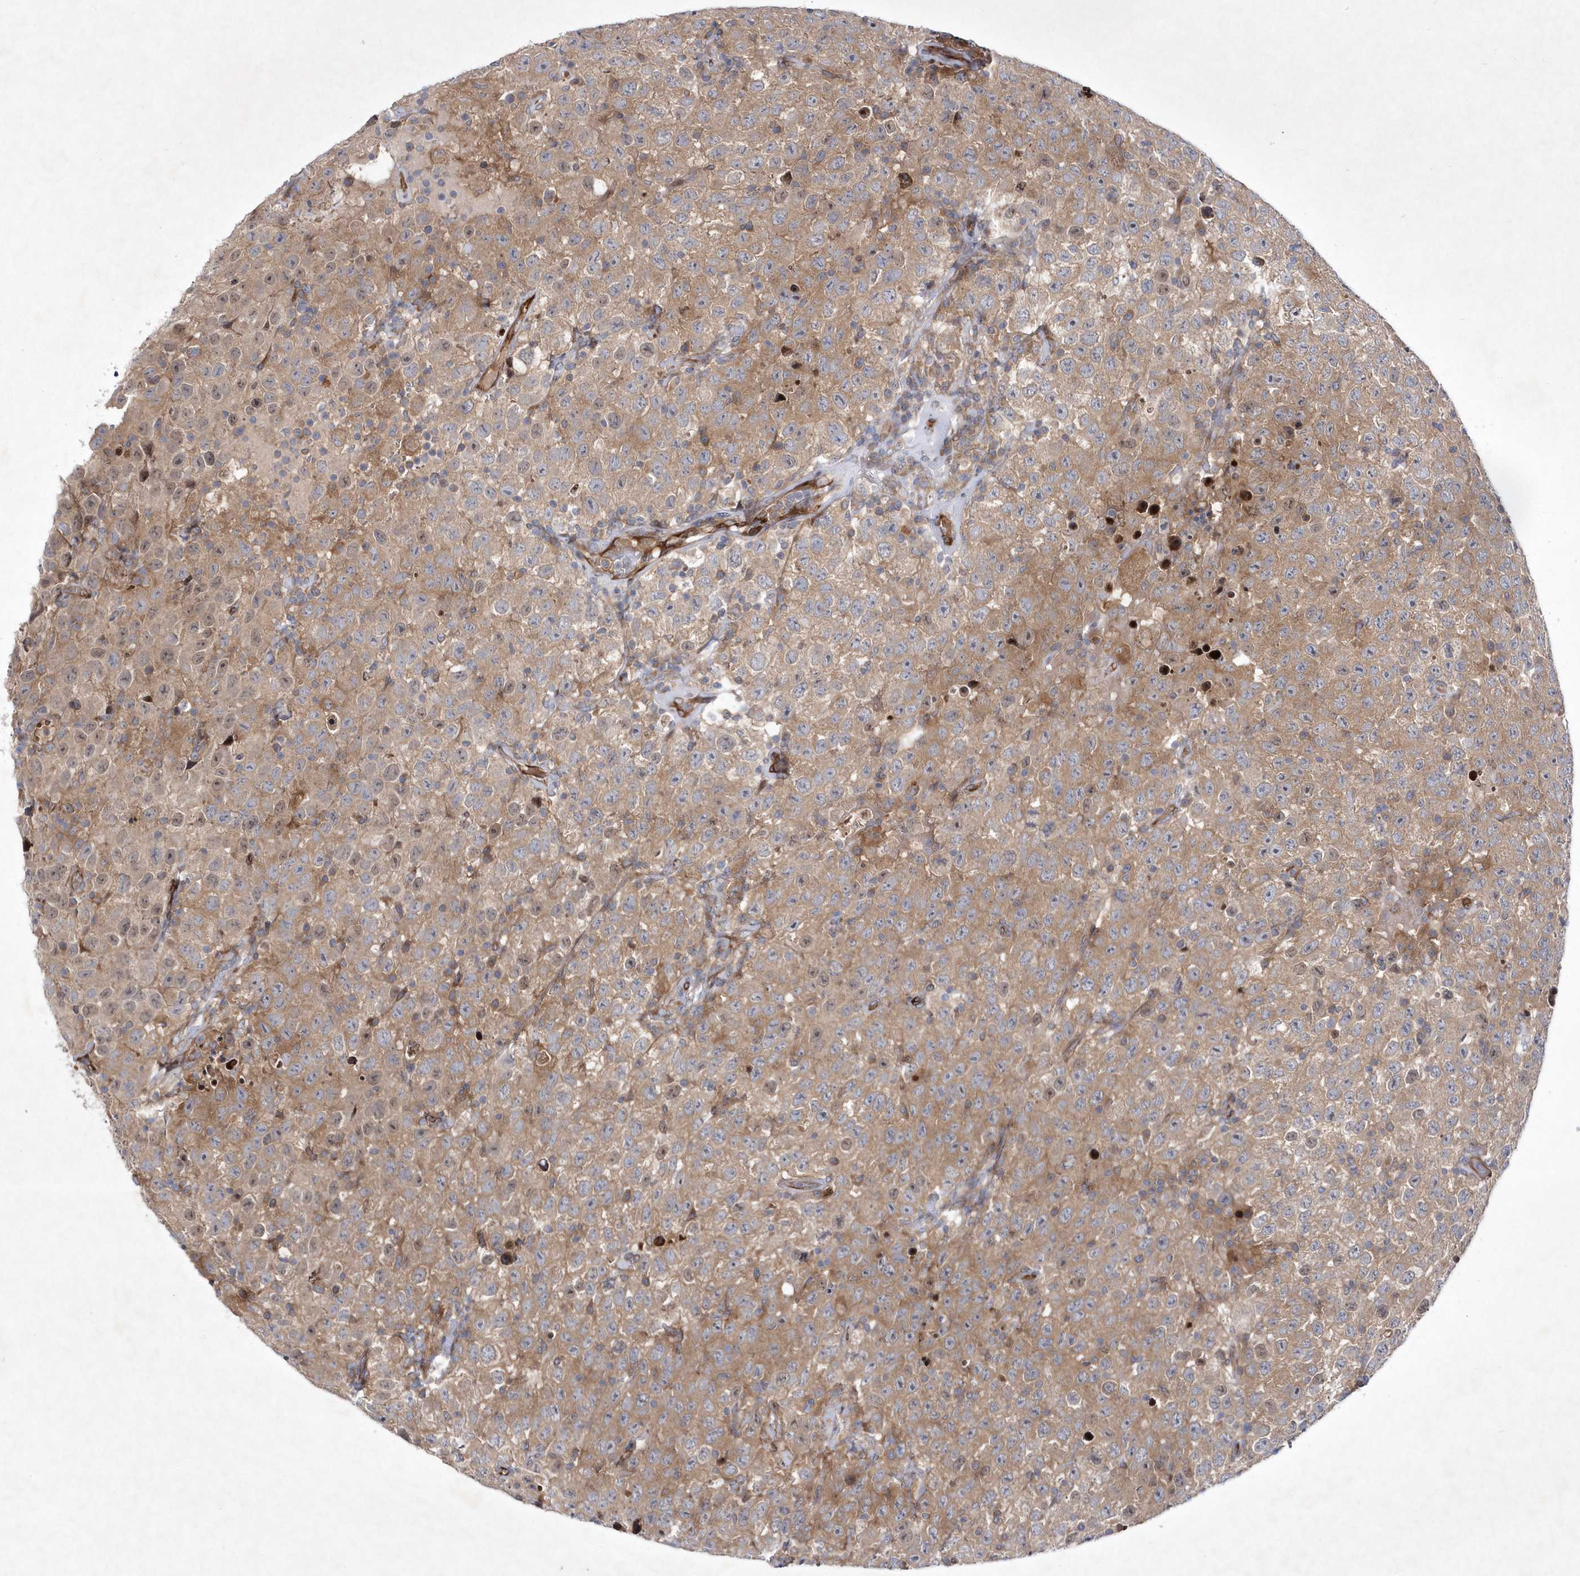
{"staining": {"intensity": "moderate", "quantity": ">75%", "location": "cytoplasmic/membranous"}, "tissue": "testis cancer", "cell_type": "Tumor cells", "image_type": "cancer", "snomed": [{"axis": "morphology", "description": "Seminoma, NOS"}, {"axis": "topography", "description": "Testis"}], "caption": "Immunohistochemical staining of seminoma (testis) demonstrates medium levels of moderate cytoplasmic/membranous staining in about >75% of tumor cells. (Brightfield microscopy of DAB IHC at high magnification).", "gene": "DSPP", "patient": {"sex": "male", "age": 41}}